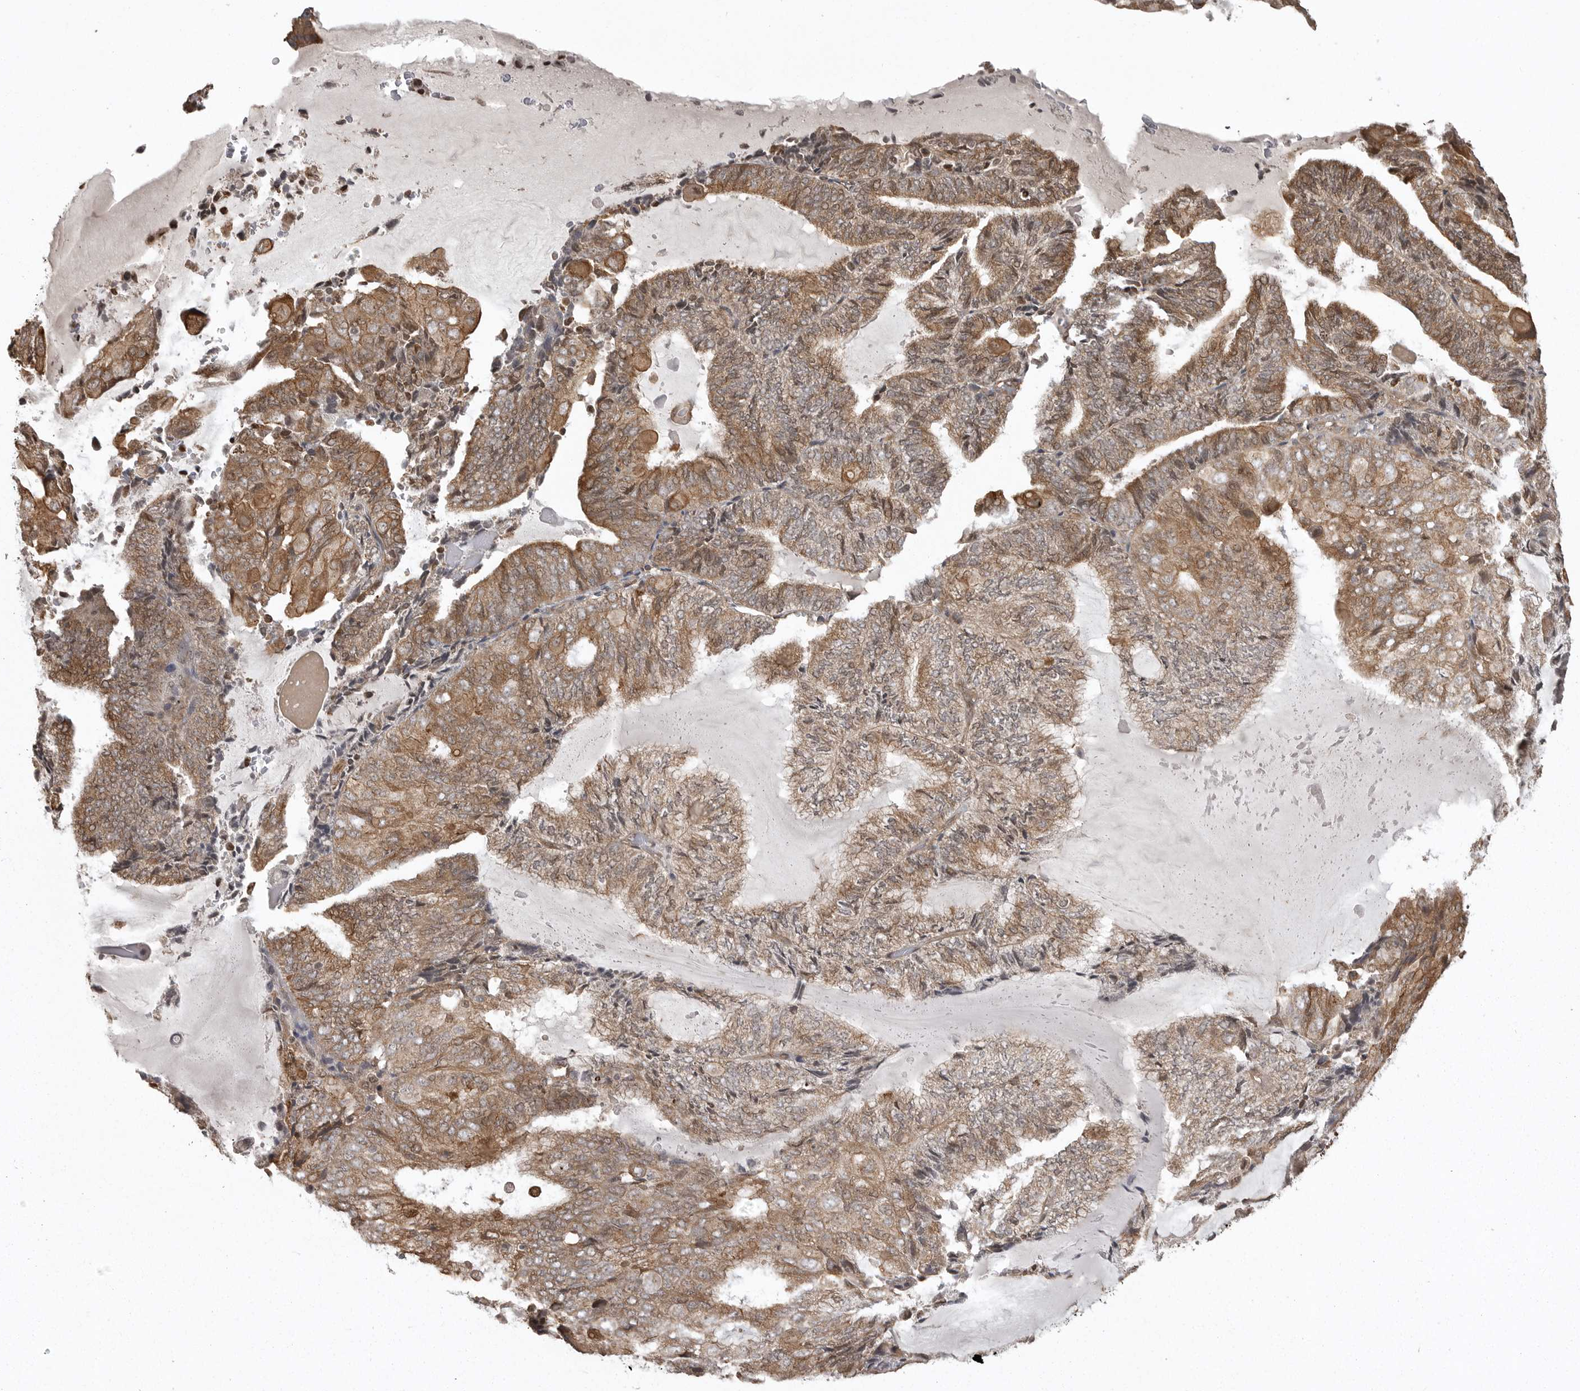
{"staining": {"intensity": "moderate", "quantity": ">75%", "location": "cytoplasmic/membranous"}, "tissue": "endometrial cancer", "cell_type": "Tumor cells", "image_type": "cancer", "snomed": [{"axis": "morphology", "description": "Adenocarcinoma, NOS"}, {"axis": "topography", "description": "Endometrium"}], "caption": "A micrograph showing moderate cytoplasmic/membranous expression in approximately >75% of tumor cells in adenocarcinoma (endometrial), as visualized by brown immunohistochemical staining.", "gene": "DNAJC8", "patient": {"sex": "female", "age": 81}}